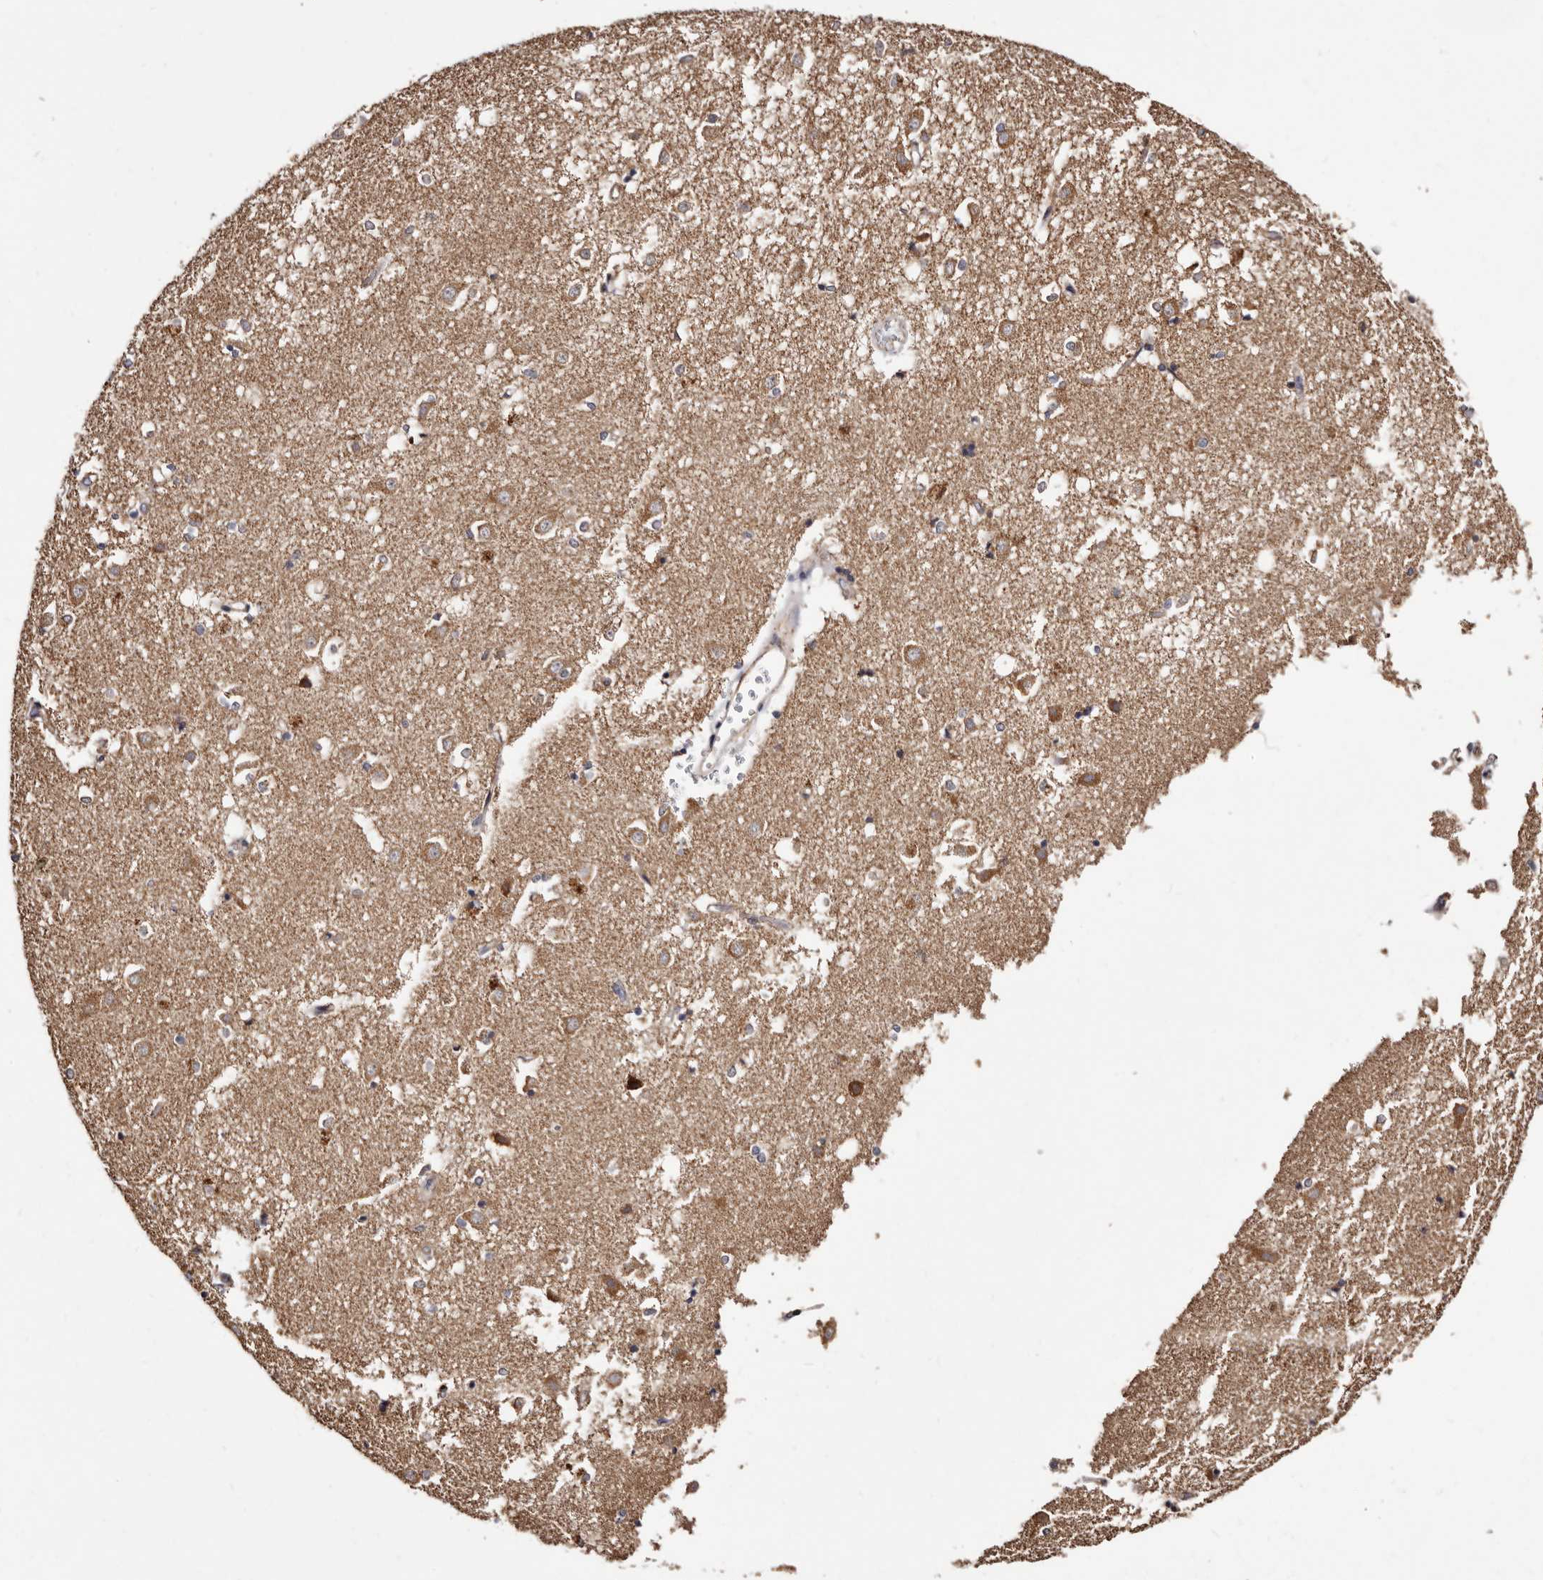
{"staining": {"intensity": "moderate", "quantity": "25%-75%", "location": "cytoplasmic/membranous"}, "tissue": "caudate", "cell_type": "Glial cells", "image_type": "normal", "snomed": [{"axis": "morphology", "description": "Normal tissue, NOS"}, {"axis": "topography", "description": "Lateral ventricle wall"}], "caption": "Protein staining of normal caudate exhibits moderate cytoplasmic/membranous expression in approximately 25%-75% of glial cells.", "gene": "LUZP1", "patient": {"sex": "male", "age": 45}}